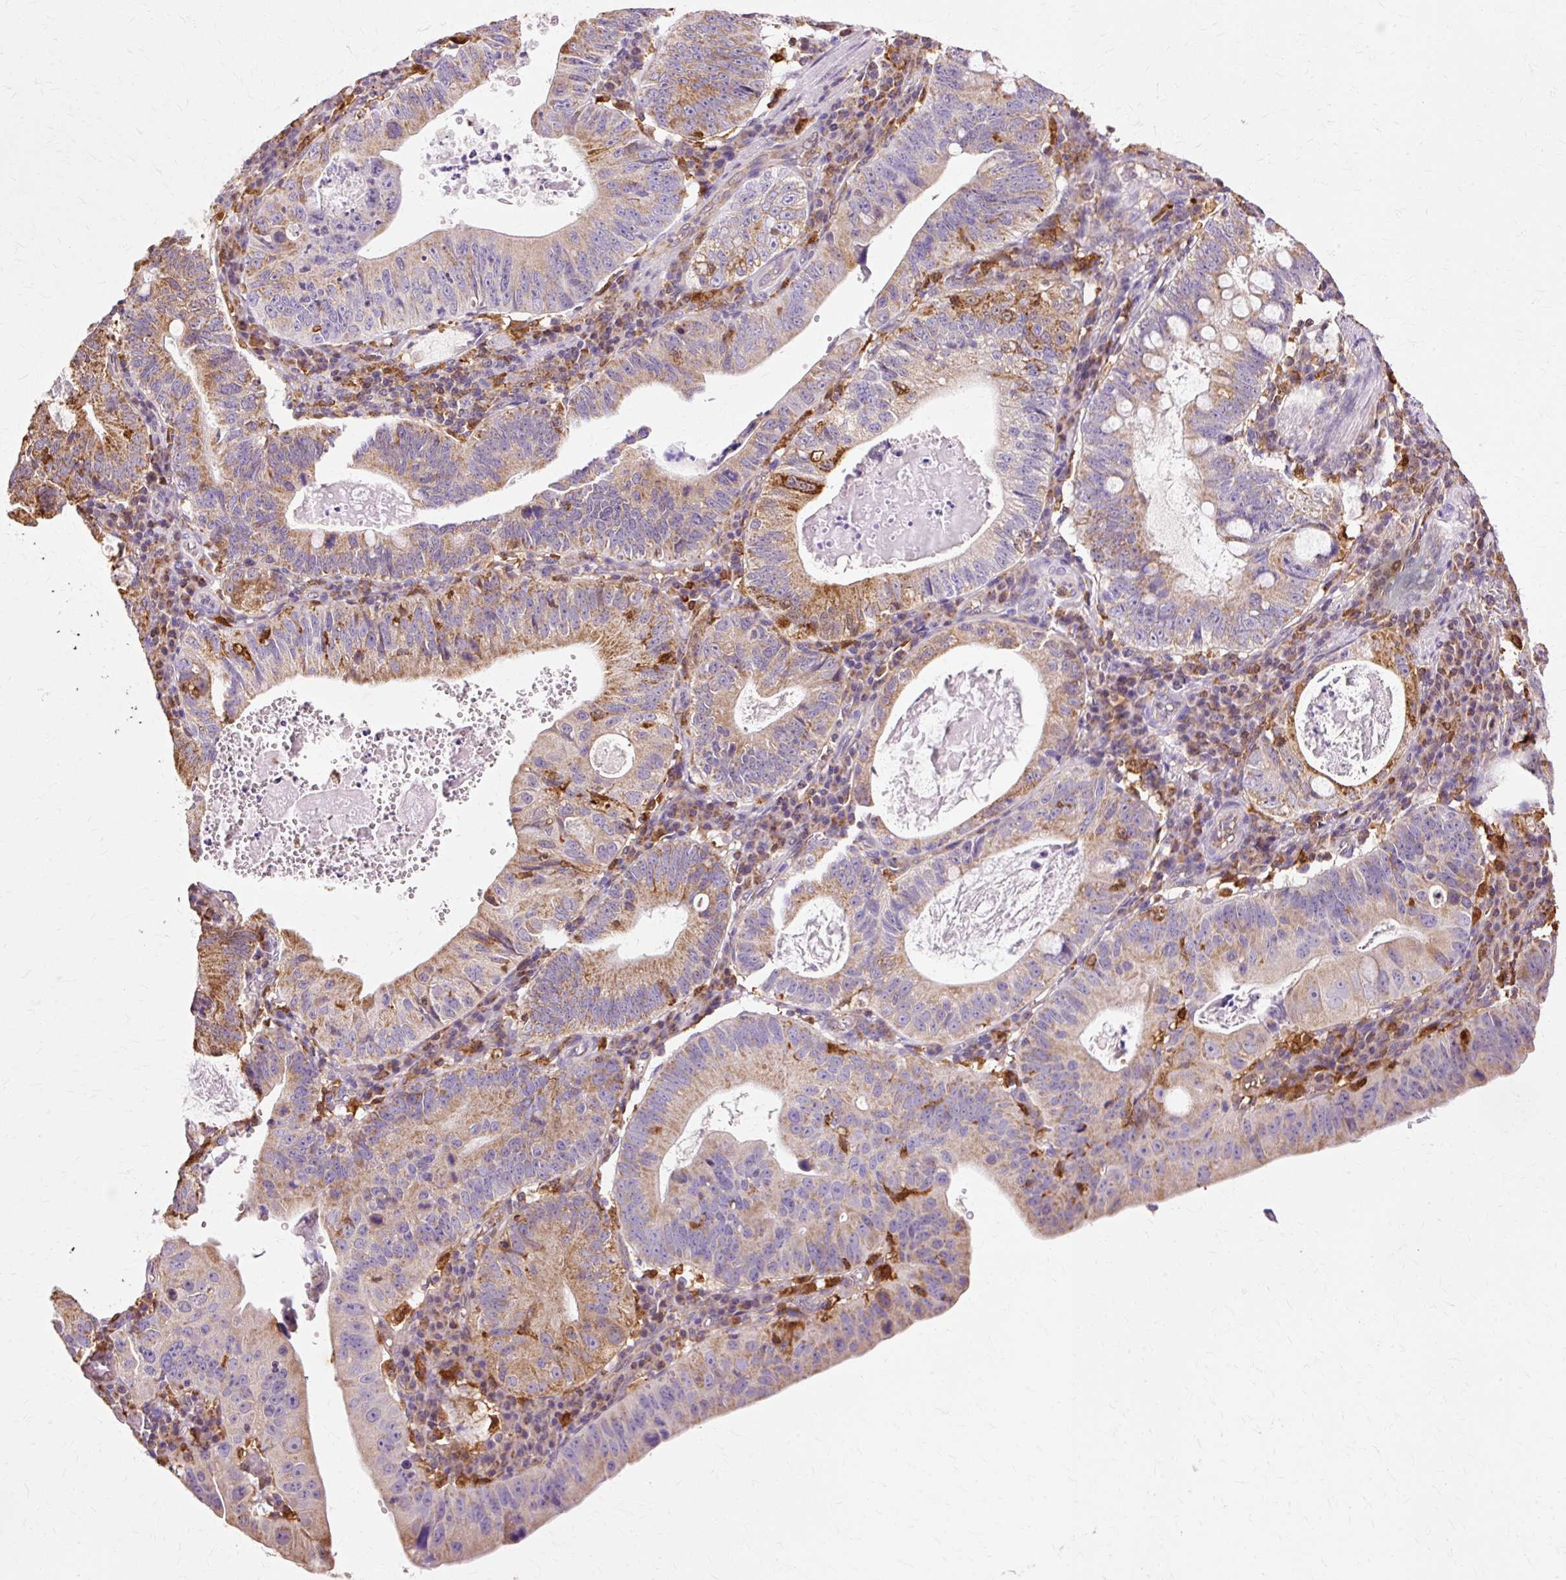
{"staining": {"intensity": "moderate", "quantity": "25%-75%", "location": "cytoplasmic/membranous"}, "tissue": "stomach cancer", "cell_type": "Tumor cells", "image_type": "cancer", "snomed": [{"axis": "morphology", "description": "Adenocarcinoma, NOS"}, {"axis": "topography", "description": "Stomach"}], "caption": "Stomach cancer stained for a protein (brown) displays moderate cytoplasmic/membranous positive staining in approximately 25%-75% of tumor cells.", "gene": "GPX1", "patient": {"sex": "male", "age": 59}}